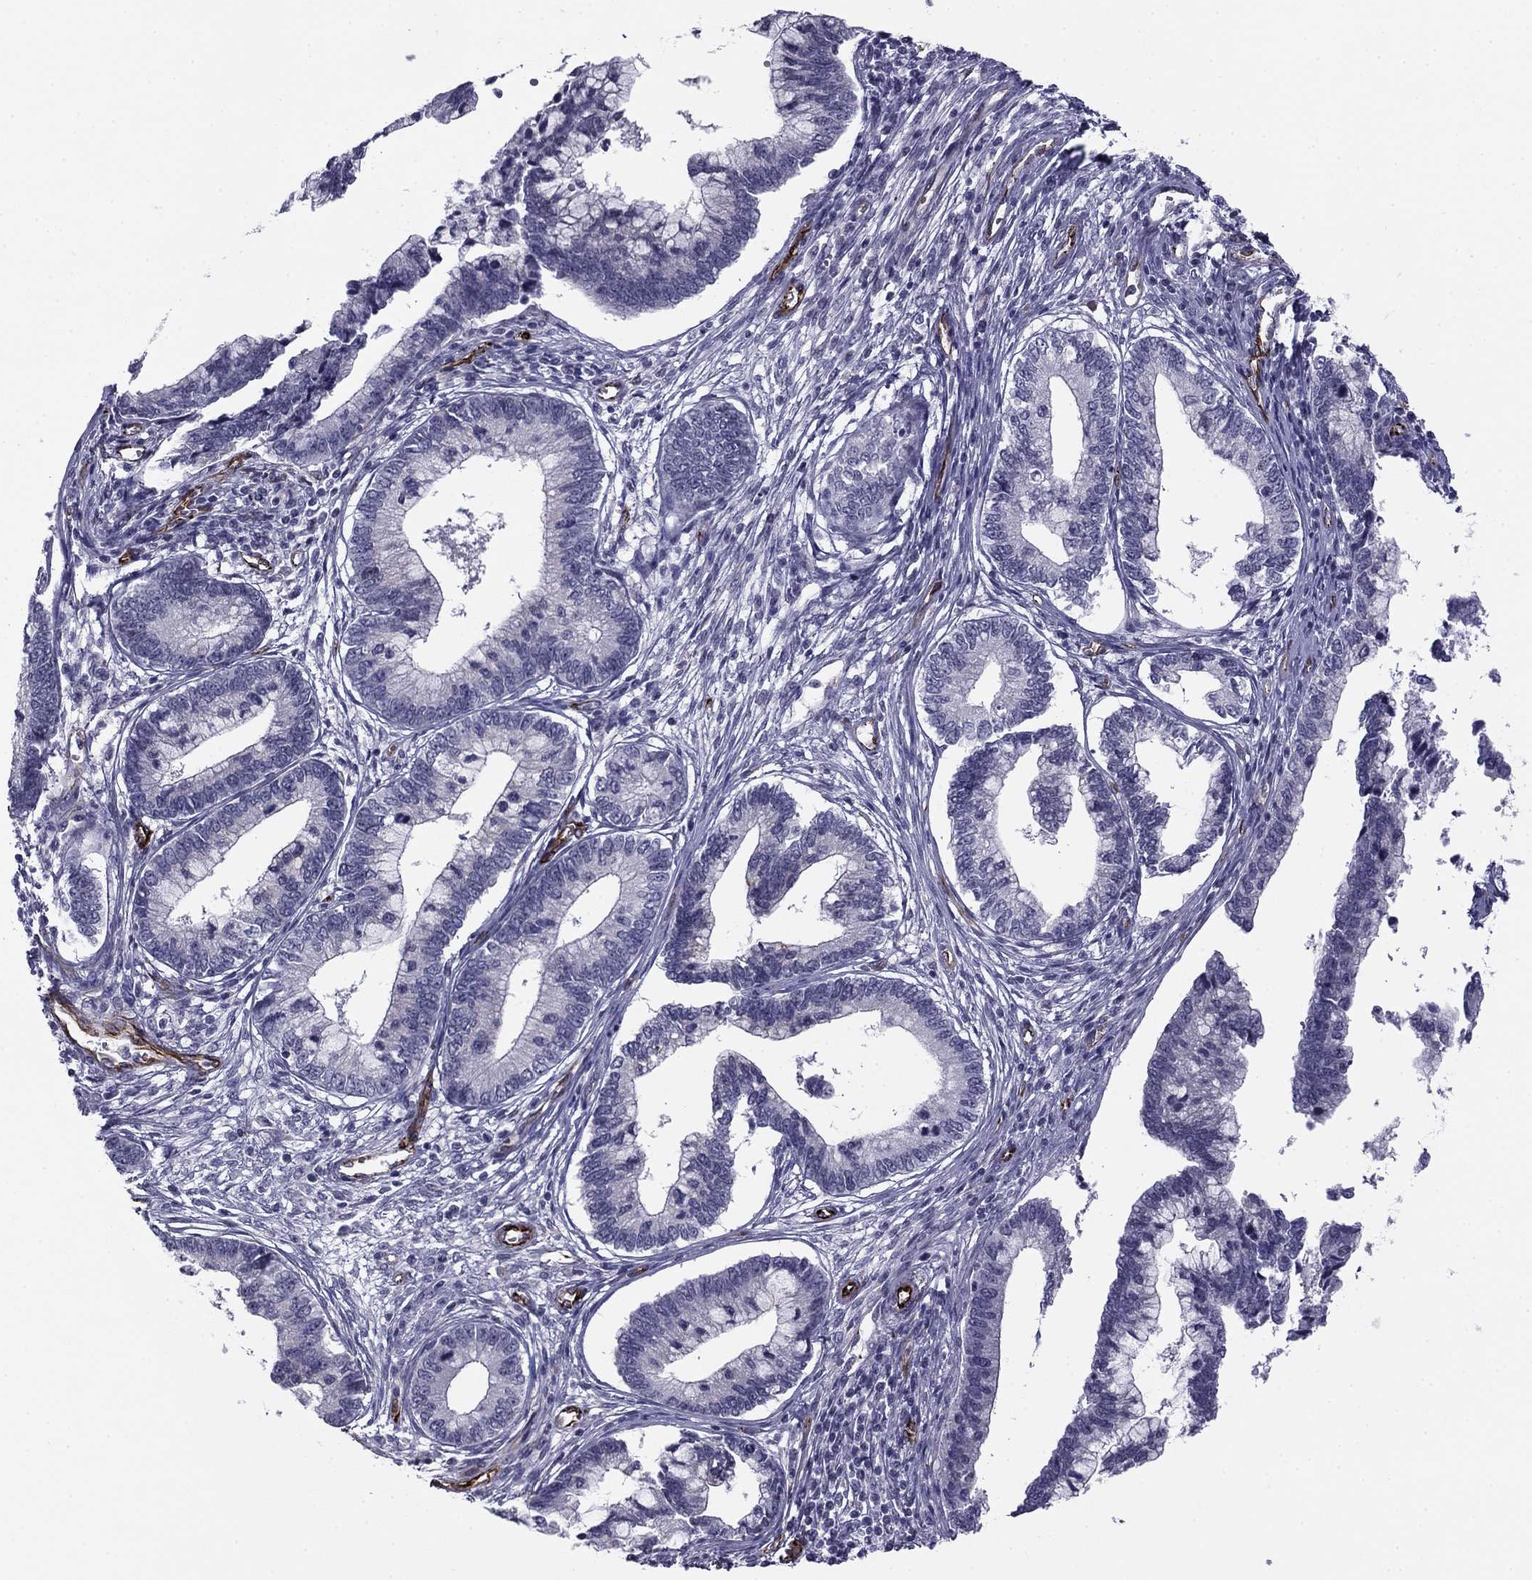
{"staining": {"intensity": "negative", "quantity": "none", "location": "none"}, "tissue": "cervical cancer", "cell_type": "Tumor cells", "image_type": "cancer", "snomed": [{"axis": "morphology", "description": "Adenocarcinoma, NOS"}, {"axis": "topography", "description": "Cervix"}], "caption": "Immunohistochemistry (IHC) image of neoplastic tissue: human cervical adenocarcinoma stained with DAB exhibits no significant protein positivity in tumor cells. The staining is performed using DAB brown chromogen with nuclei counter-stained in using hematoxylin.", "gene": "ANKS4B", "patient": {"sex": "female", "age": 44}}